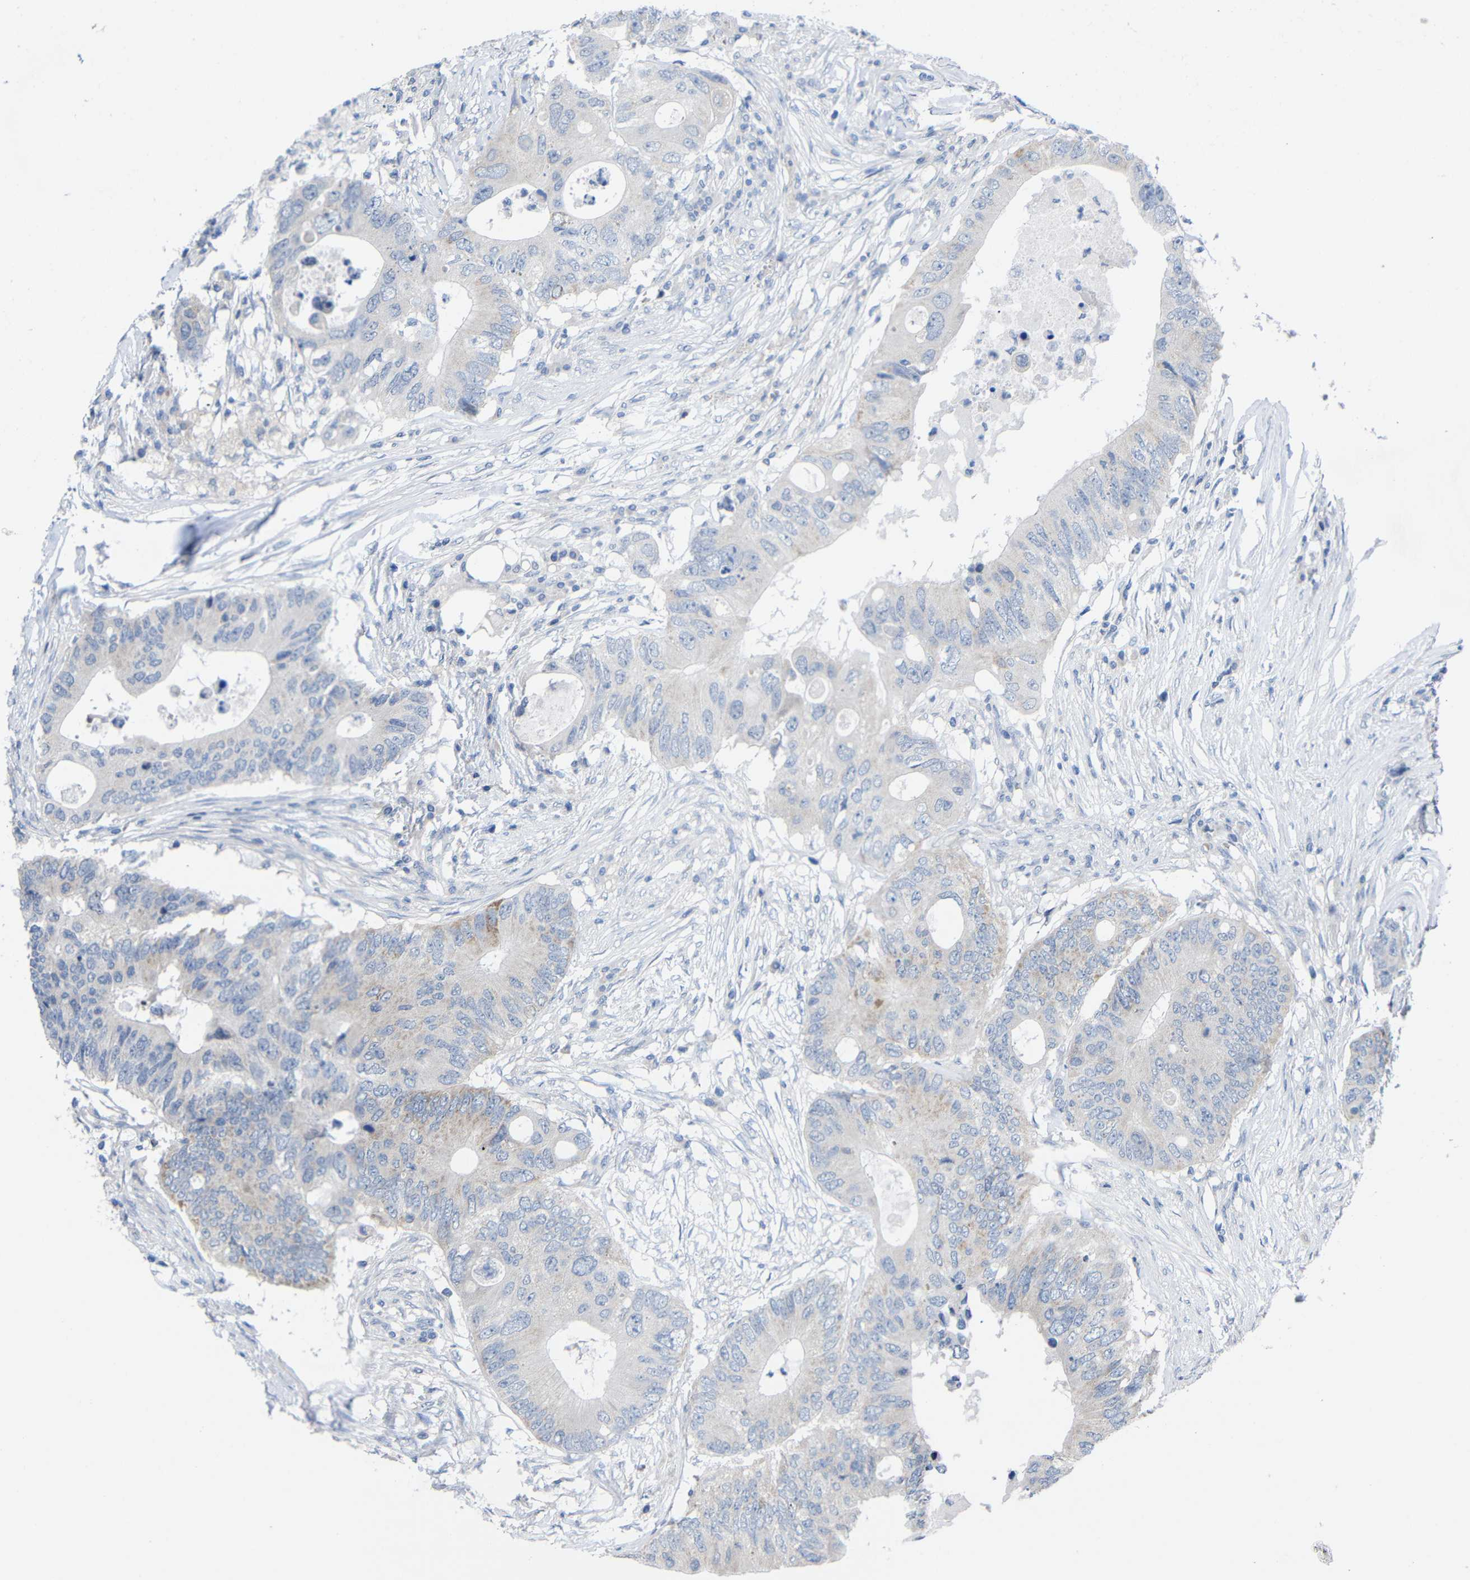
{"staining": {"intensity": "weak", "quantity": "<25%", "location": "cytoplasmic/membranous"}, "tissue": "colorectal cancer", "cell_type": "Tumor cells", "image_type": "cancer", "snomed": [{"axis": "morphology", "description": "Adenocarcinoma, NOS"}, {"axis": "topography", "description": "Colon"}], "caption": "Human colorectal adenocarcinoma stained for a protein using immunohistochemistry exhibits no positivity in tumor cells.", "gene": "CMTM1", "patient": {"sex": "male", "age": 71}}